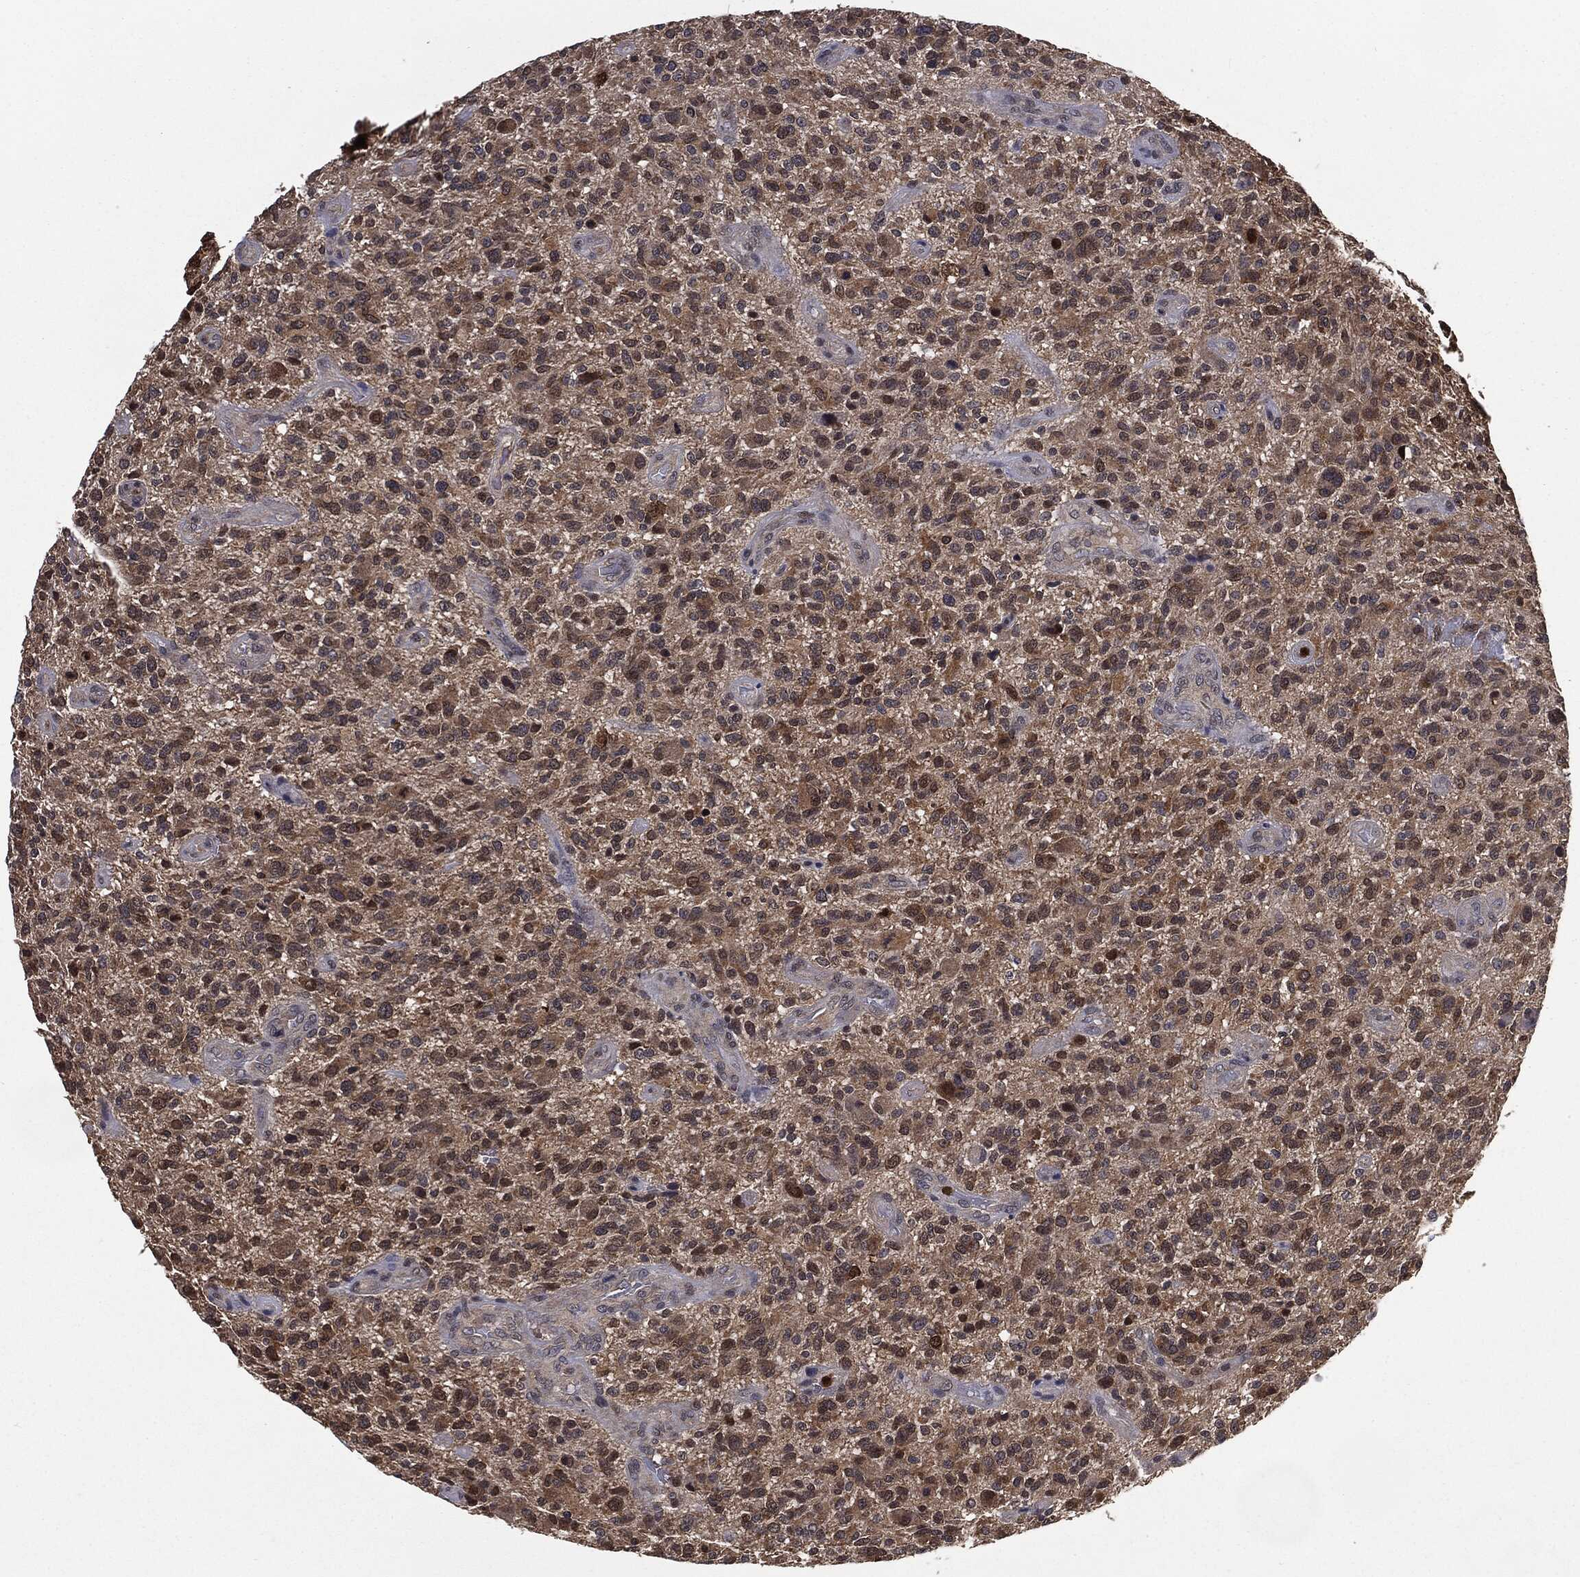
{"staining": {"intensity": "moderate", "quantity": ">75%", "location": "cytoplasmic/membranous"}, "tissue": "glioma", "cell_type": "Tumor cells", "image_type": "cancer", "snomed": [{"axis": "morphology", "description": "Glioma, malignant, High grade"}, {"axis": "topography", "description": "Brain"}], "caption": "Glioma stained with immunohistochemistry exhibits moderate cytoplasmic/membranous staining in about >75% of tumor cells.", "gene": "GPI", "patient": {"sex": "male", "age": 47}}